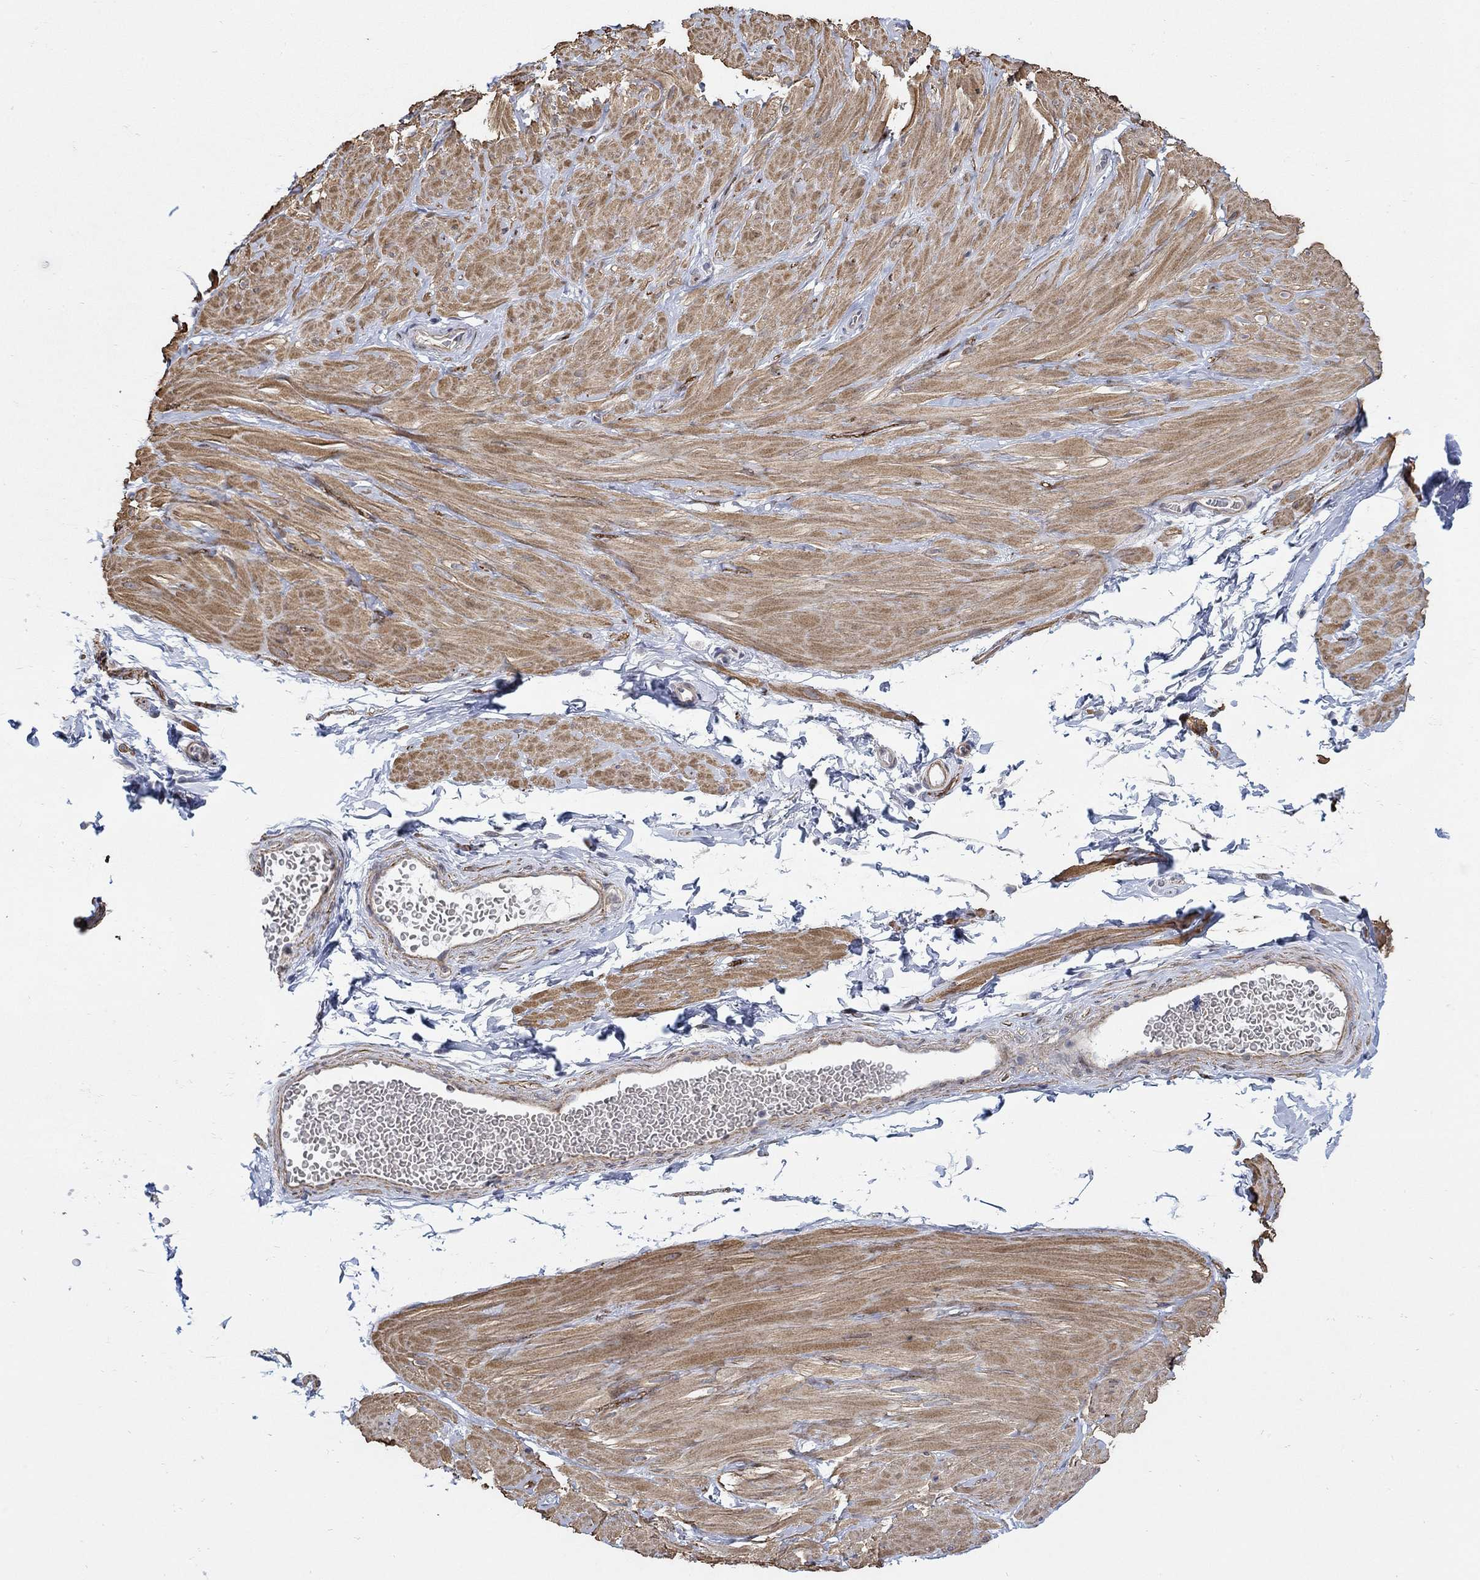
{"staining": {"intensity": "negative", "quantity": "none", "location": "none"}, "tissue": "adipose tissue", "cell_type": "Adipocytes", "image_type": "normal", "snomed": [{"axis": "morphology", "description": "Normal tissue, NOS"}, {"axis": "topography", "description": "Smooth muscle"}, {"axis": "topography", "description": "Peripheral nerve tissue"}], "caption": "The photomicrograph demonstrates no significant staining in adipocytes of adipose tissue. Nuclei are stained in blue.", "gene": "SCN7A", "patient": {"sex": "male", "age": 22}}